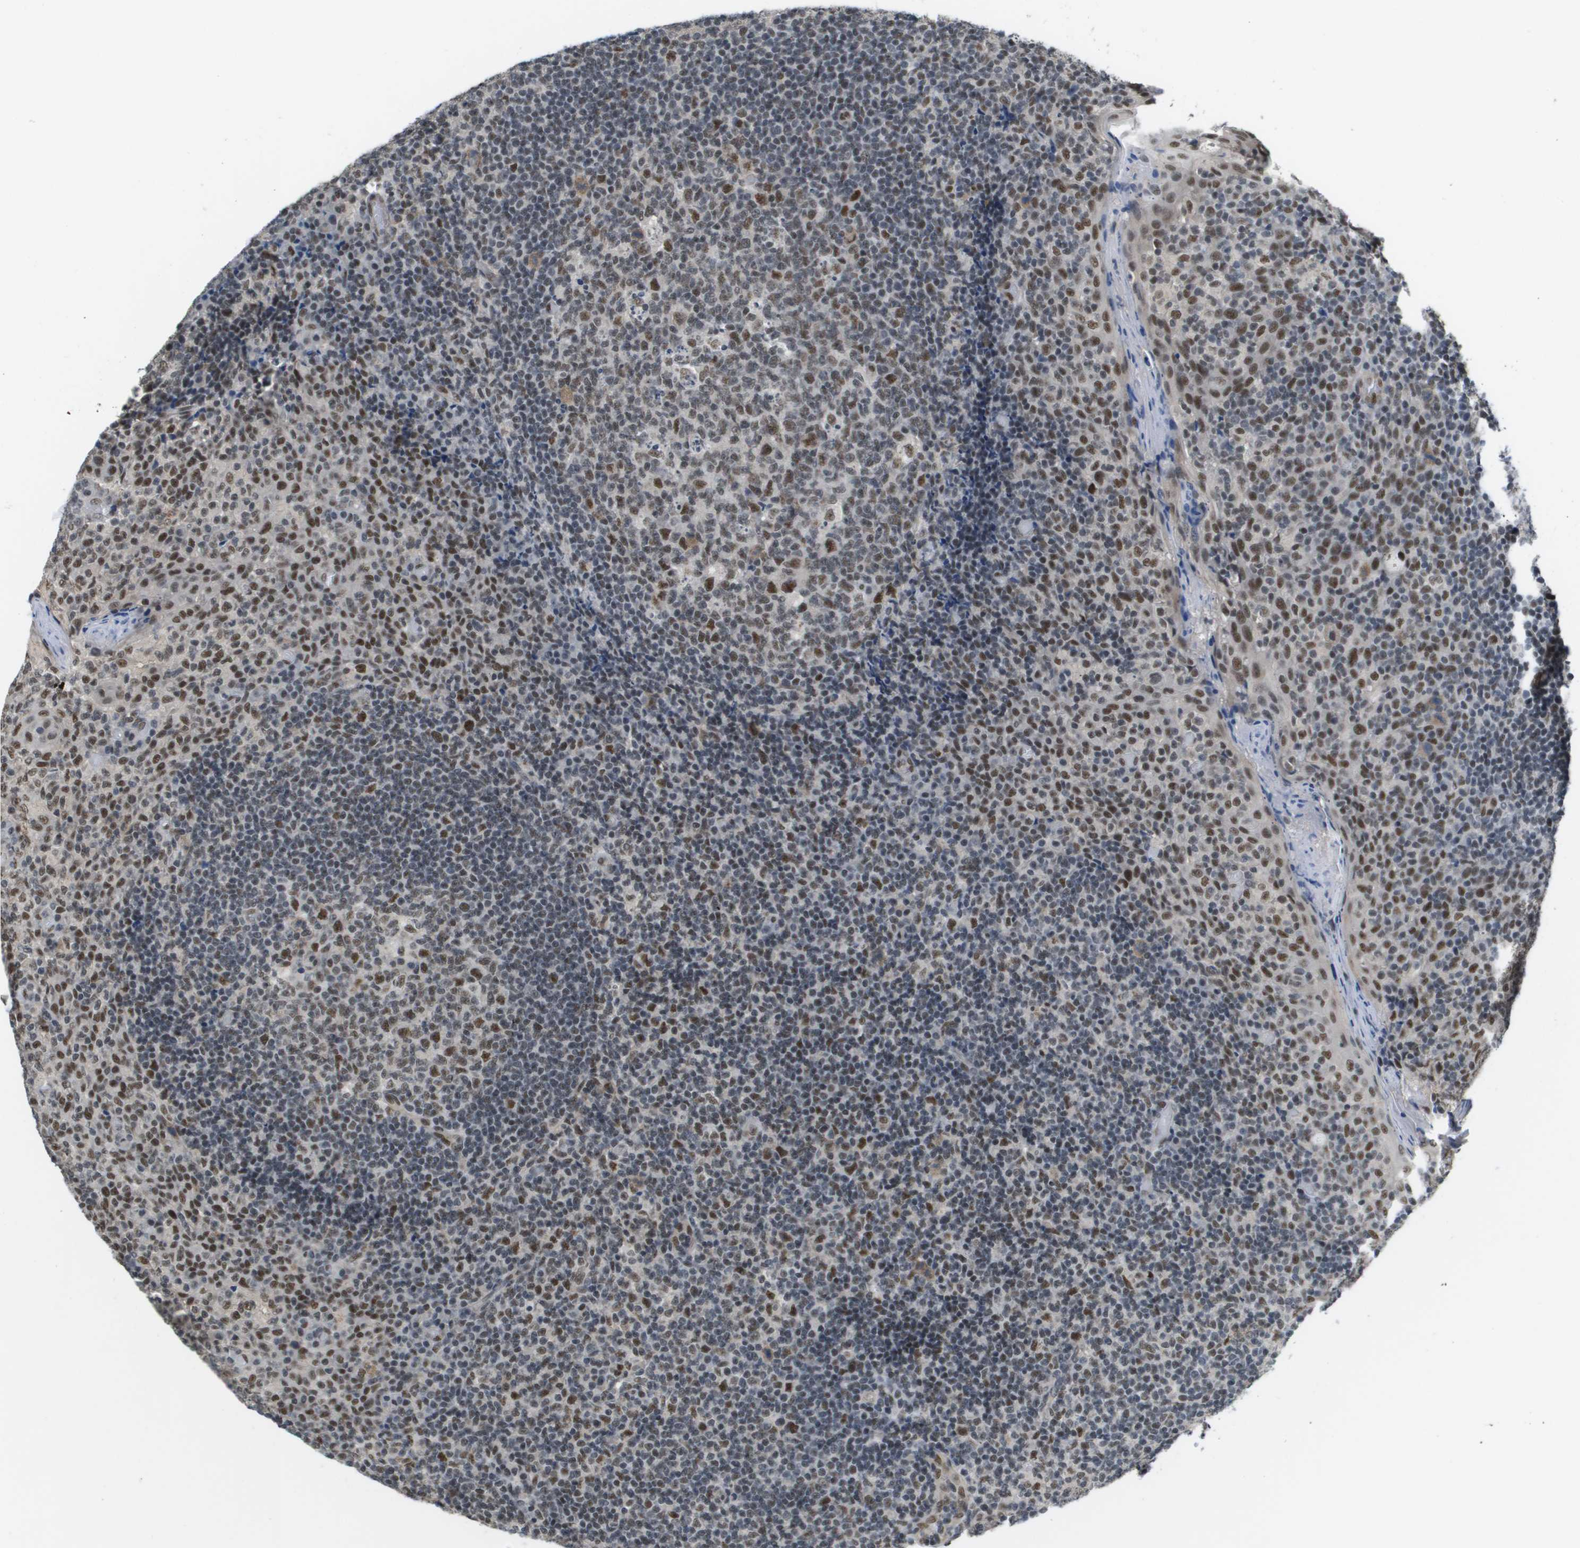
{"staining": {"intensity": "strong", "quantity": "25%-75%", "location": "nuclear"}, "tissue": "tonsil", "cell_type": "Germinal center cells", "image_type": "normal", "snomed": [{"axis": "morphology", "description": "Normal tissue, NOS"}, {"axis": "topography", "description": "Tonsil"}], "caption": "Immunohistochemical staining of unremarkable human tonsil displays 25%-75% levels of strong nuclear protein positivity in about 25%-75% of germinal center cells.", "gene": "ISY1", "patient": {"sex": "female", "age": 19}}